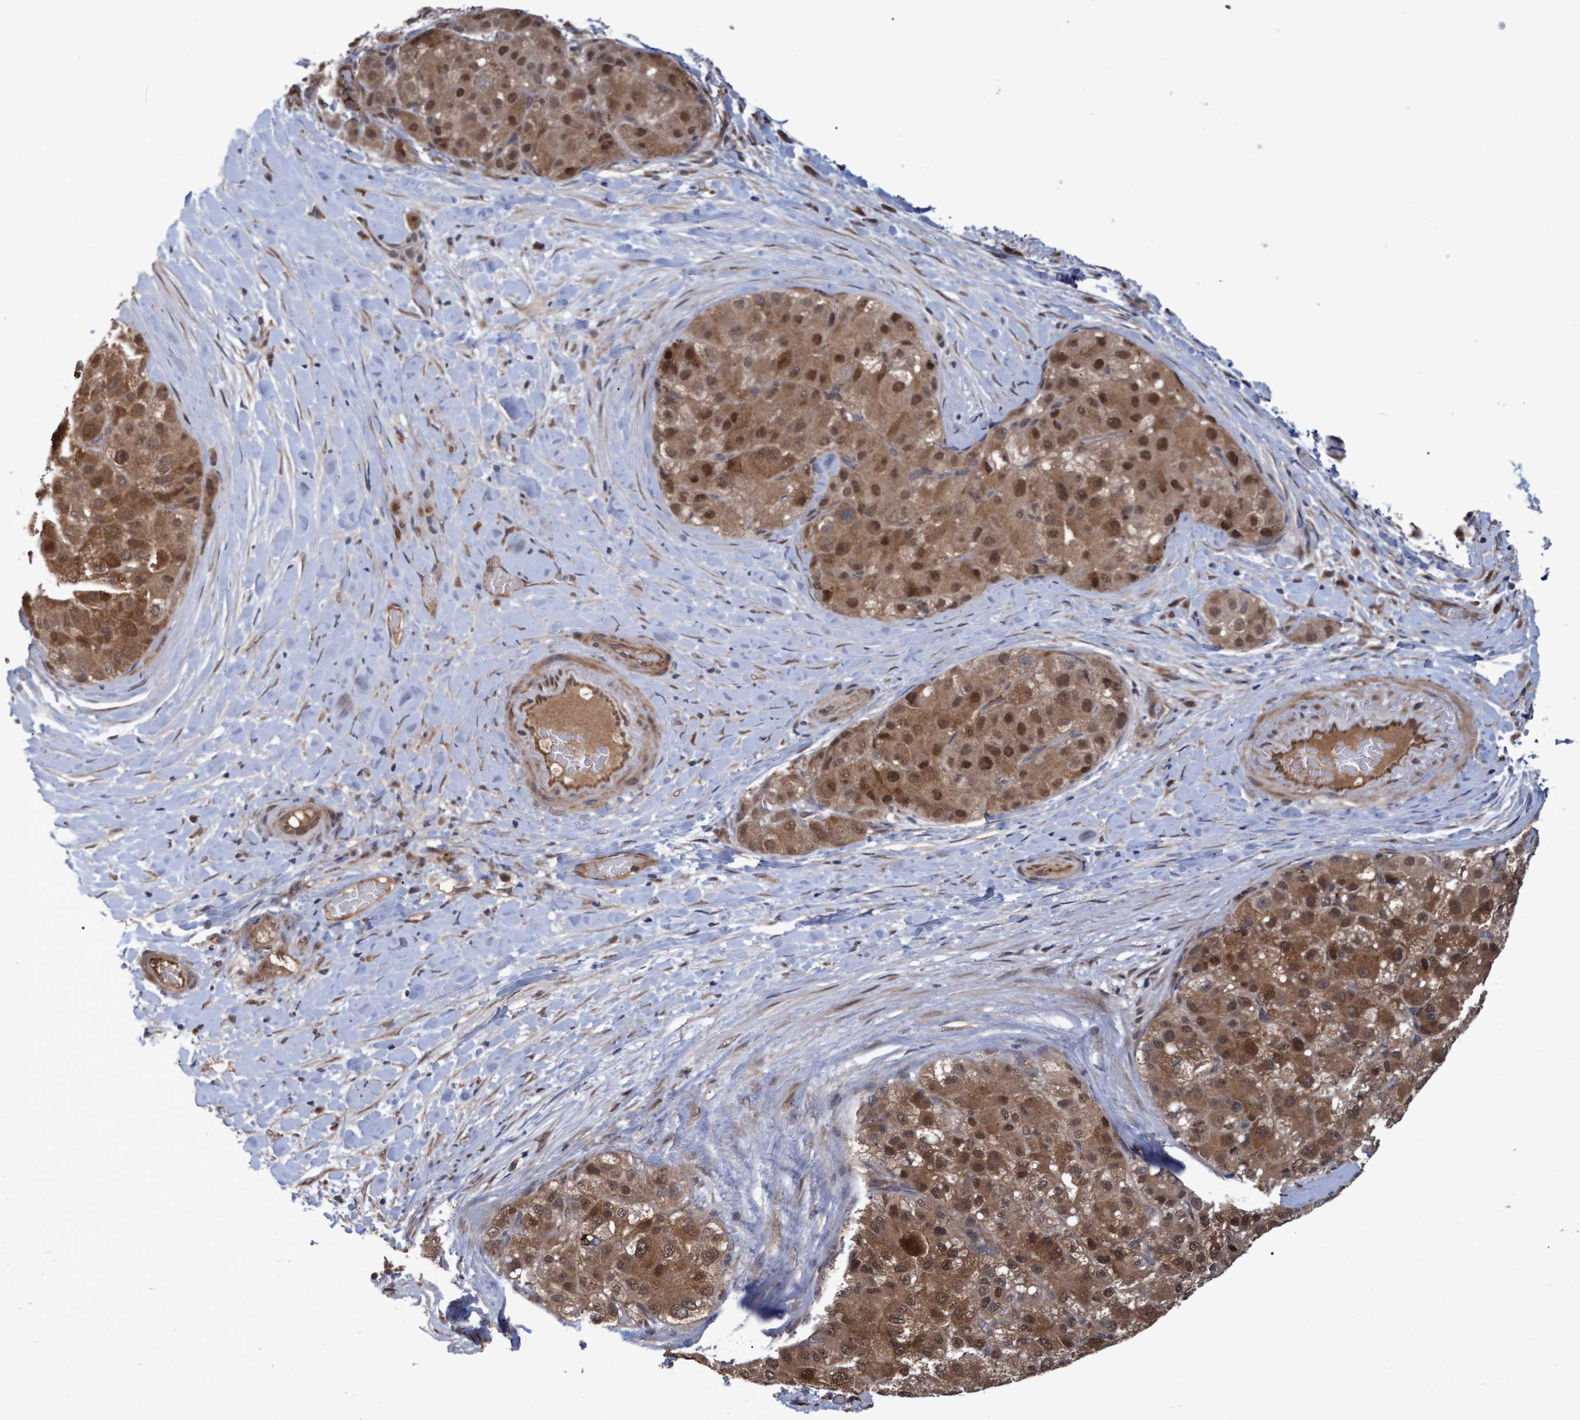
{"staining": {"intensity": "moderate", "quantity": ">75%", "location": "cytoplasmic/membranous,nuclear"}, "tissue": "liver cancer", "cell_type": "Tumor cells", "image_type": "cancer", "snomed": [{"axis": "morphology", "description": "Carcinoma, Hepatocellular, NOS"}, {"axis": "topography", "description": "Liver"}], "caption": "A medium amount of moderate cytoplasmic/membranous and nuclear expression is present in about >75% of tumor cells in hepatocellular carcinoma (liver) tissue.", "gene": "PSMB6", "patient": {"sex": "male", "age": 80}}